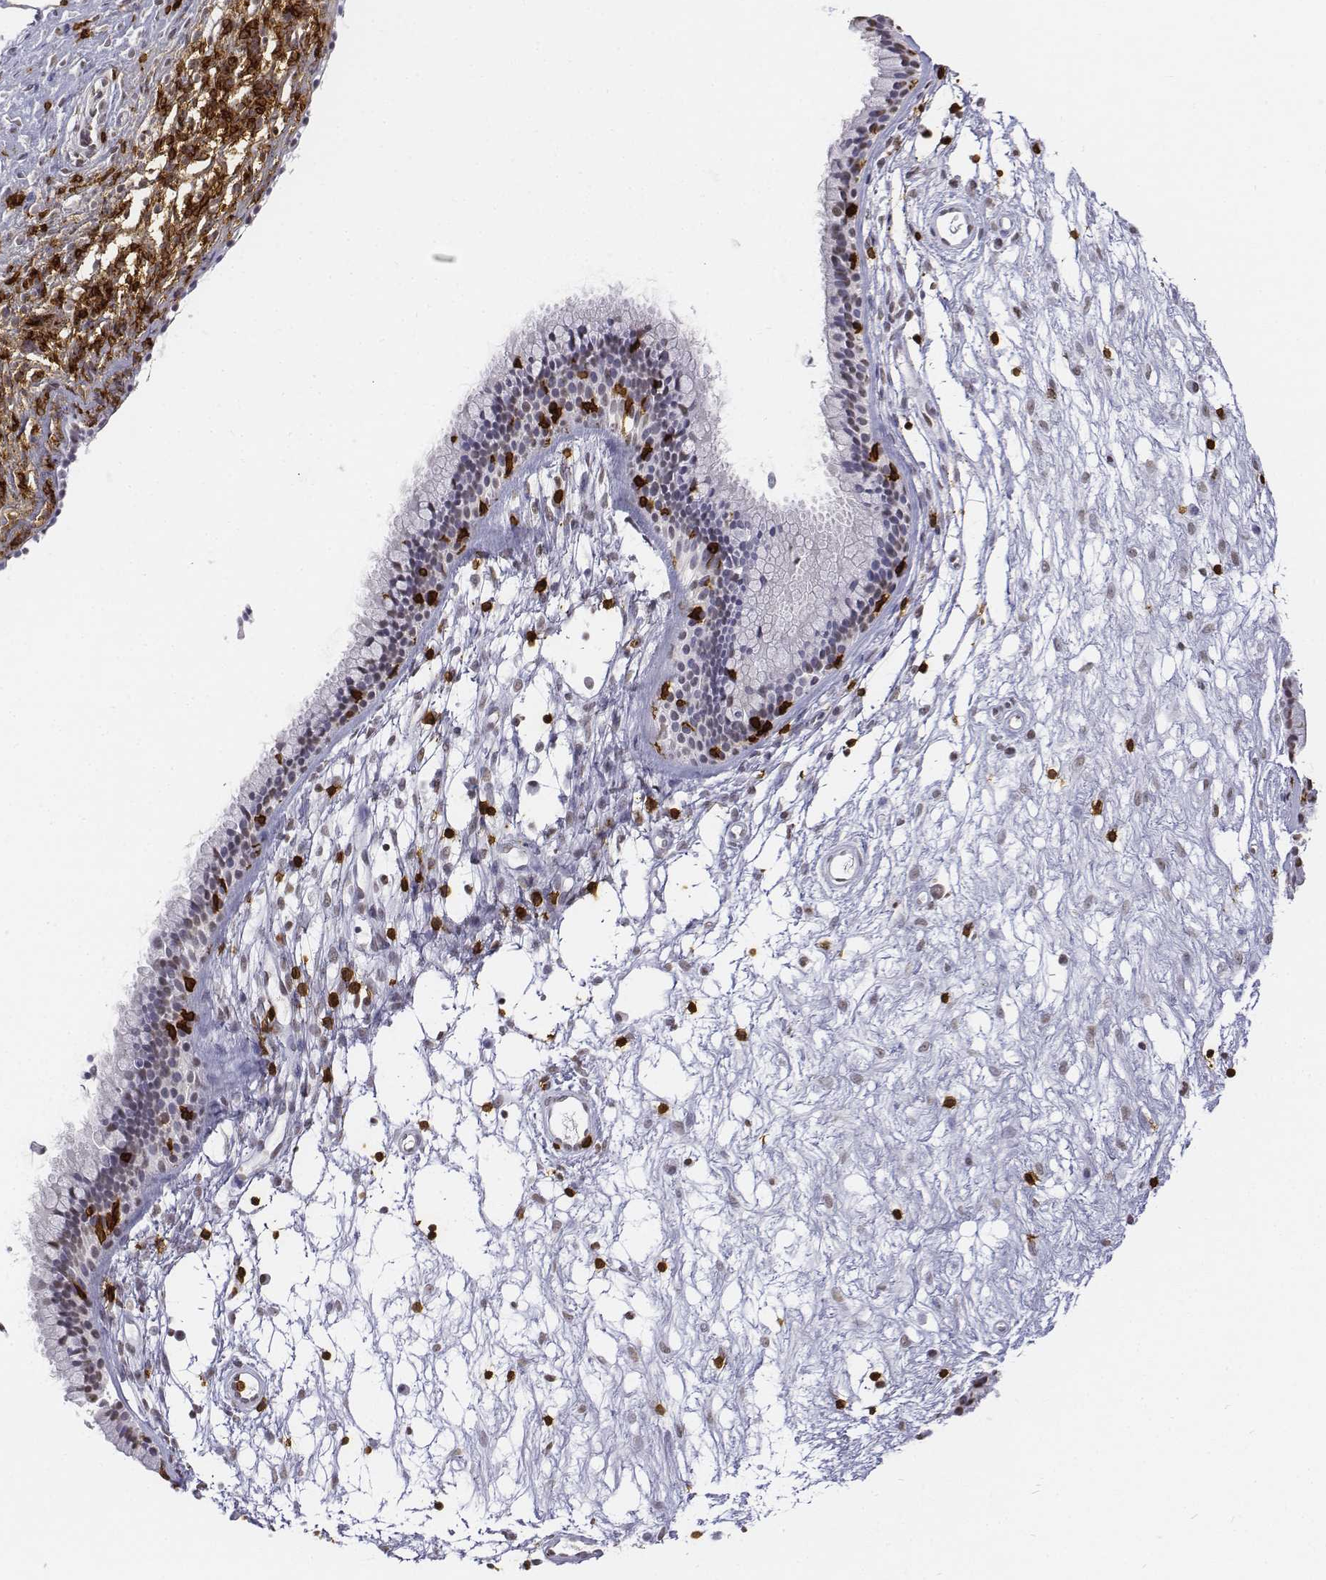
{"staining": {"intensity": "weak", "quantity": "25%-75%", "location": "nuclear"}, "tissue": "nasopharynx", "cell_type": "Respiratory epithelial cells", "image_type": "normal", "snomed": [{"axis": "morphology", "description": "Normal tissue, NOS"}, {"axis": "topography", "description": "Nasopharynx"}], "caption": "High-power microscopy captured an IHC histopathology image of unremarkable nasopharynx, revealing weak nuclear expression in about 25%-75% of respiratory epithelial cells. The protein of interest is stained brown, and the nuclei are stained in blue (DAB (3,3'-diaminobenzidine) IHC with brightfield microscopy, high magnification).", "gene": "CD3E", "patient": {"sex": "male", "age": 24}}